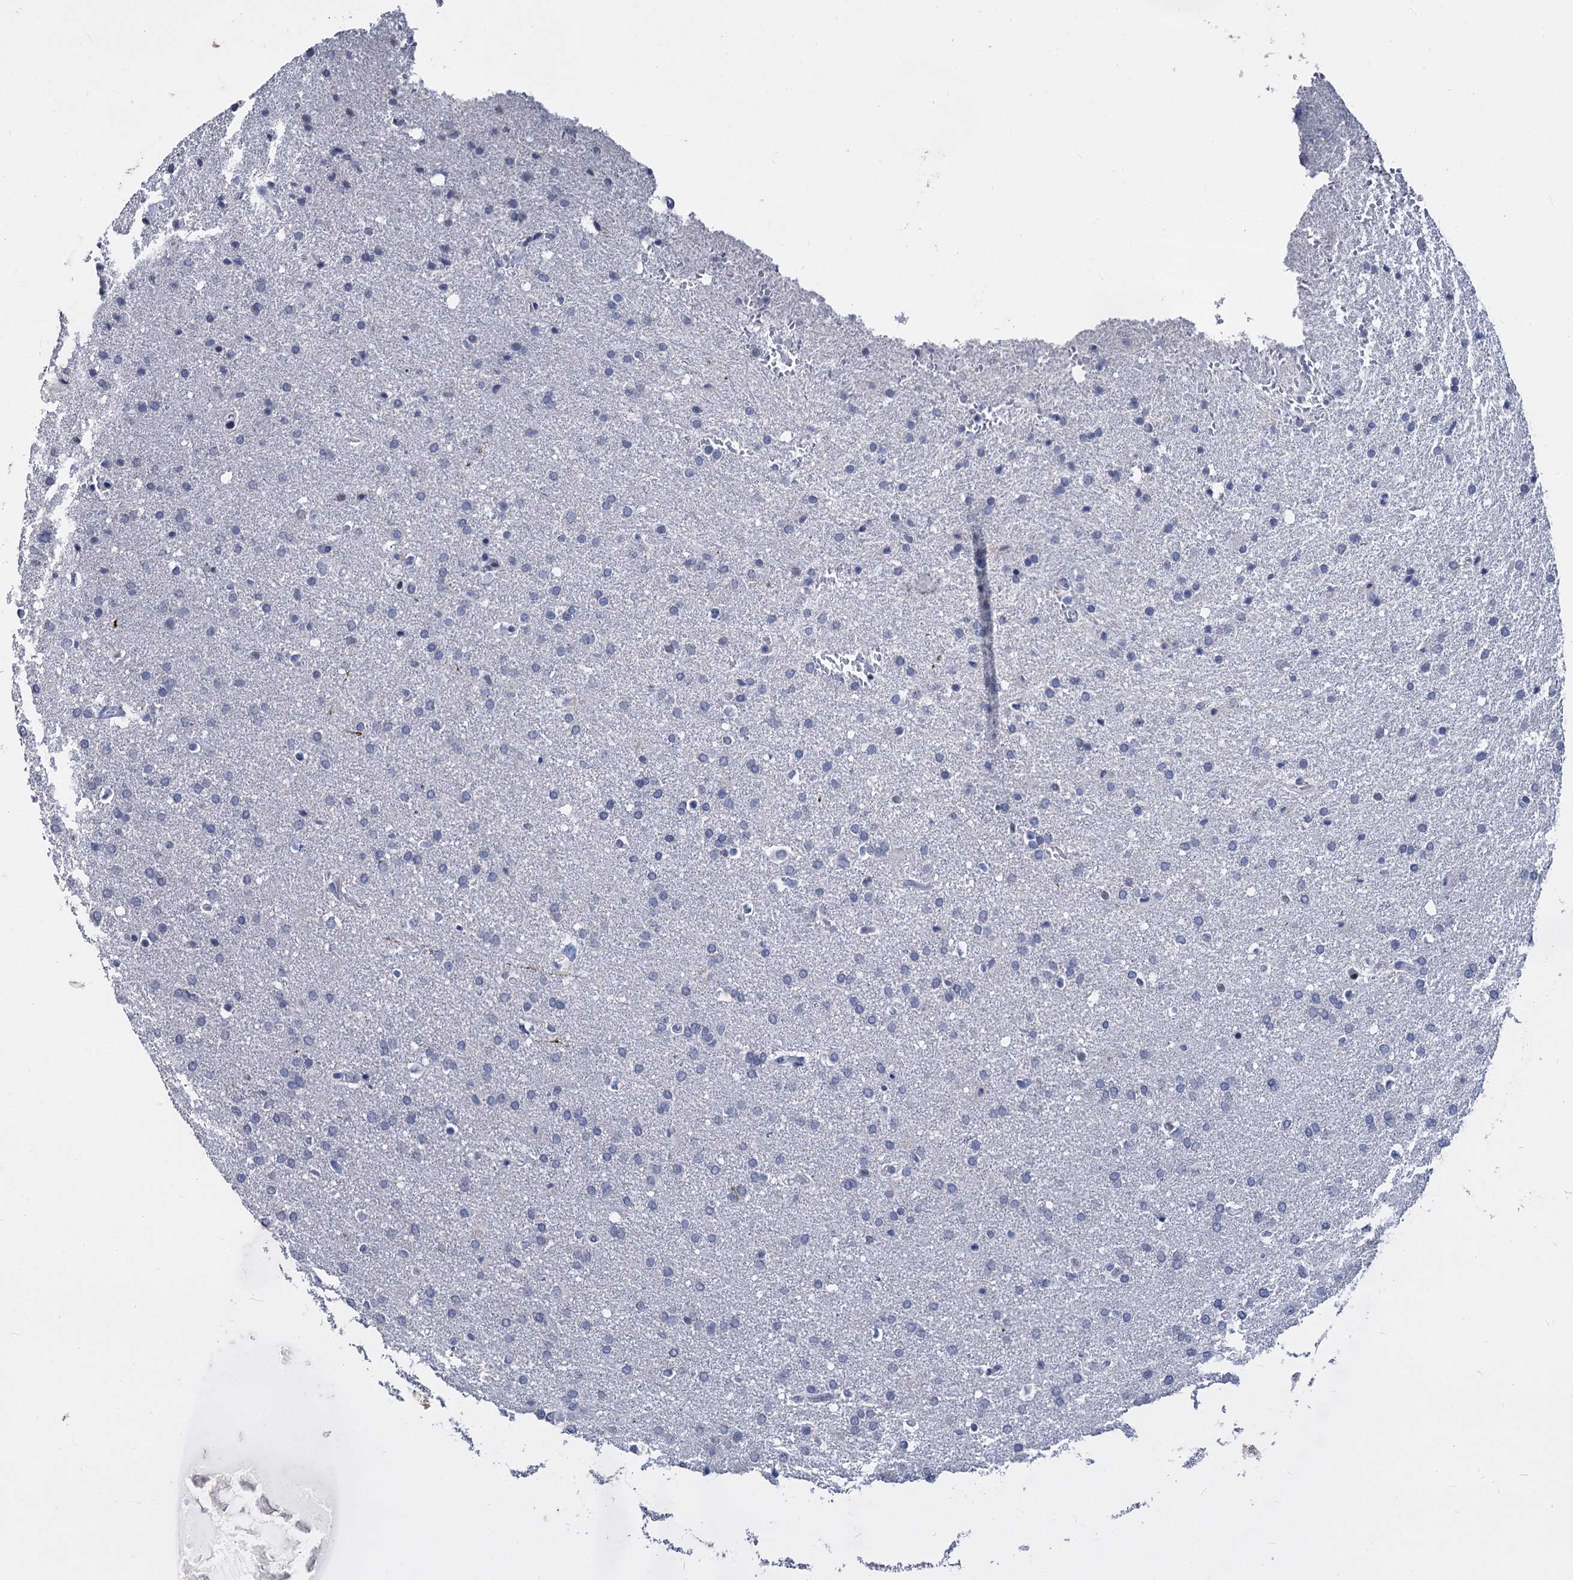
{"staining": {"intensity": "negative", "quantity": "none", "location": "none"}, "tissue": "glioma", "cell_type": "Tumor cells", "image_type": "cancer", "snomed": [{"axis": "morphology", "description": "Glioma, malignant, High grade"}, {"axis": "topography", "description": "Brain"}], "caption": "The IHC image has no significant positivity in tumor cells of glioma tissue.", "gene": "MAGEA4", "patient": {"sex": "male", "age": 72}}